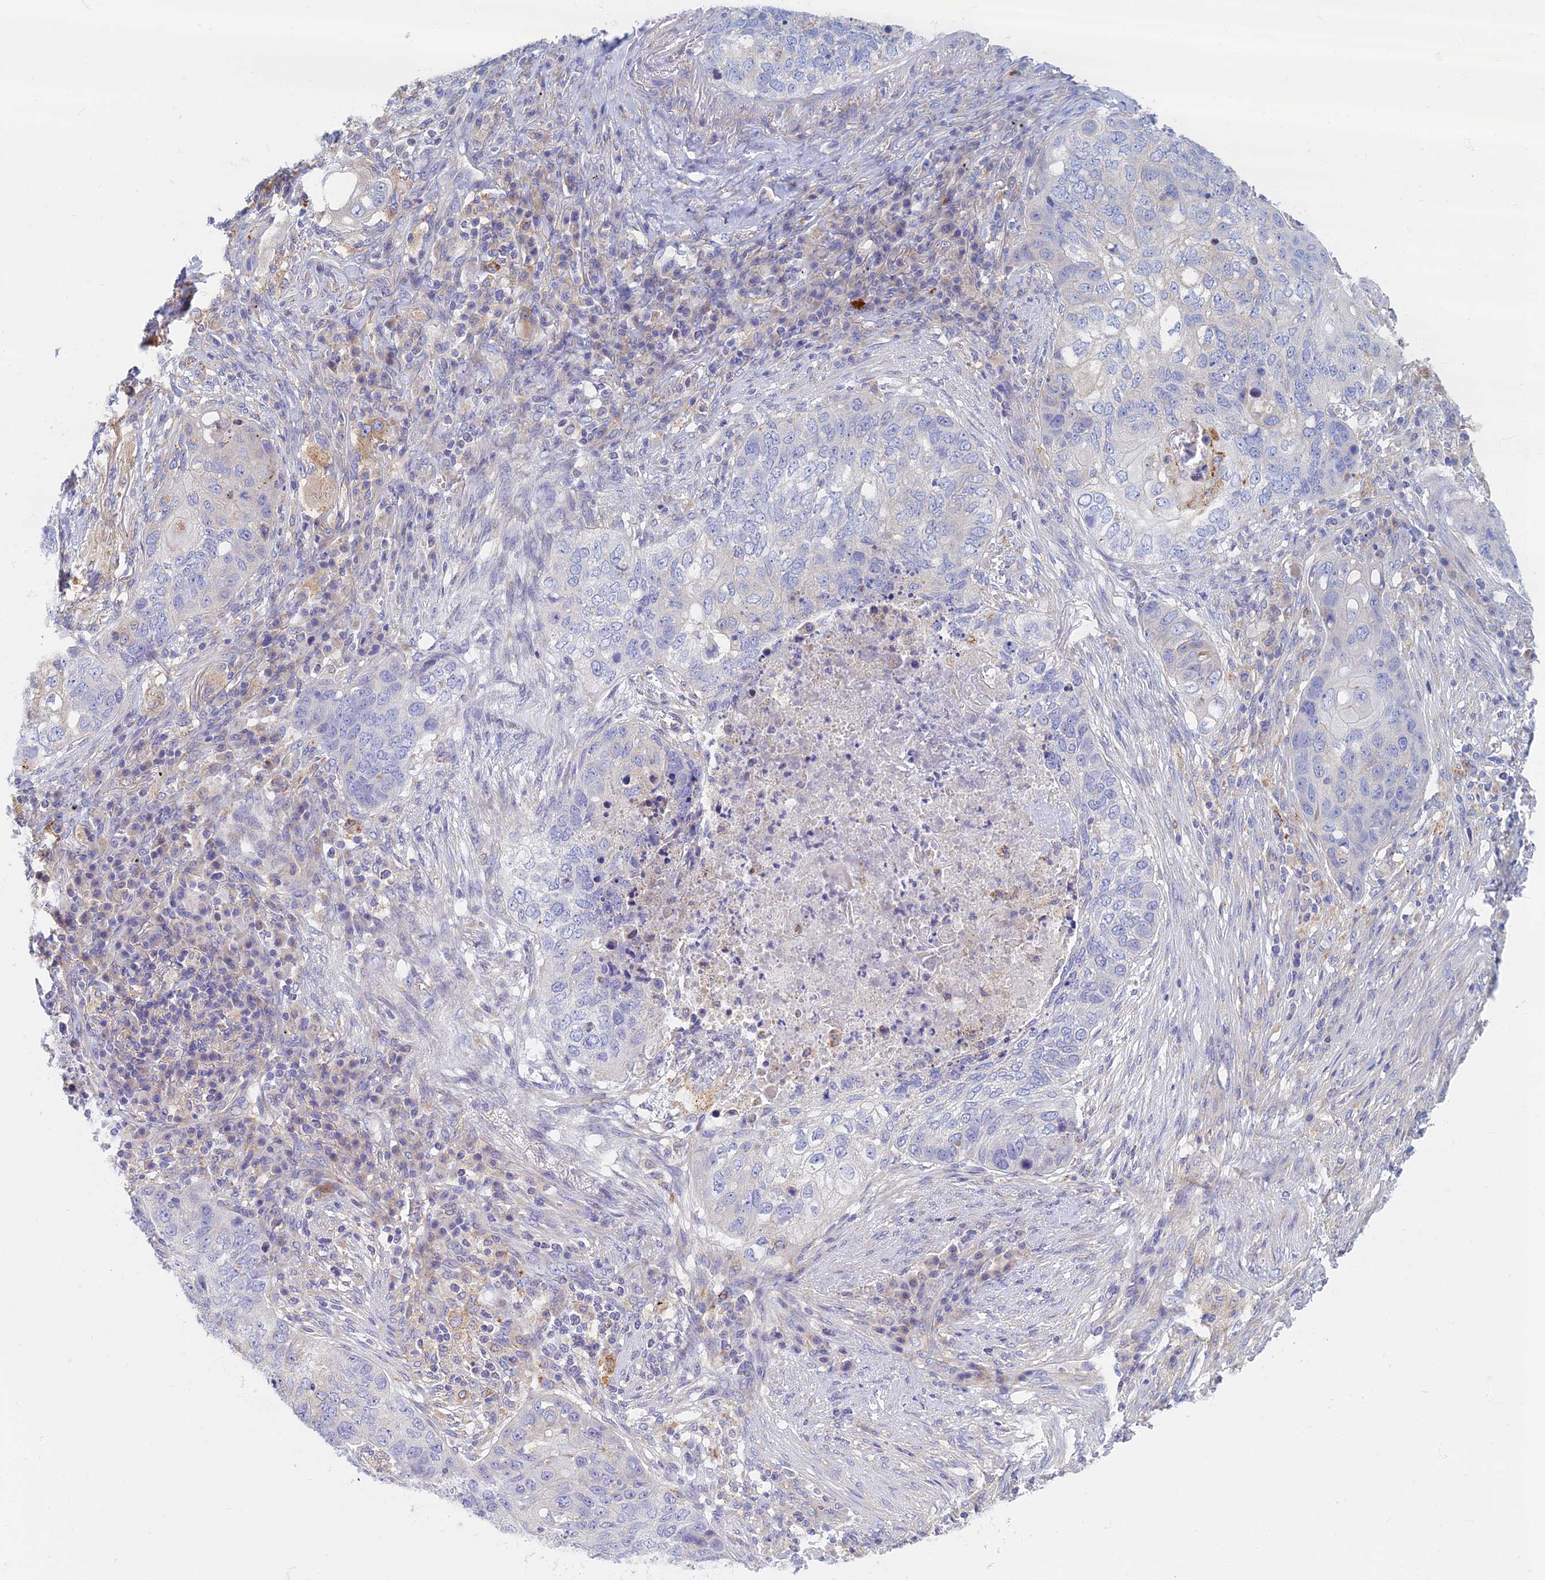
{"staining": {"intensity": "negative", "quantity": "none", "location": "none"}, "tissue": "lung cancer", "cell_type": "Tumor cells", "image_type": "cancer", "snomed": [{"axis": "morphology", "description": "Squamous cell carcinoma, NOS"}, {"axis": "topography", "description": "Lung"}], "caption": "An immunohistochemistry (IHC) photomicrograph of squamous cell carcinoma (lung) is shown. There is no staining in tumor cells of squamous cell carcinoma (lung).", "gene": "TMEM44", "patient": {"sex": "female", "age": 63}}